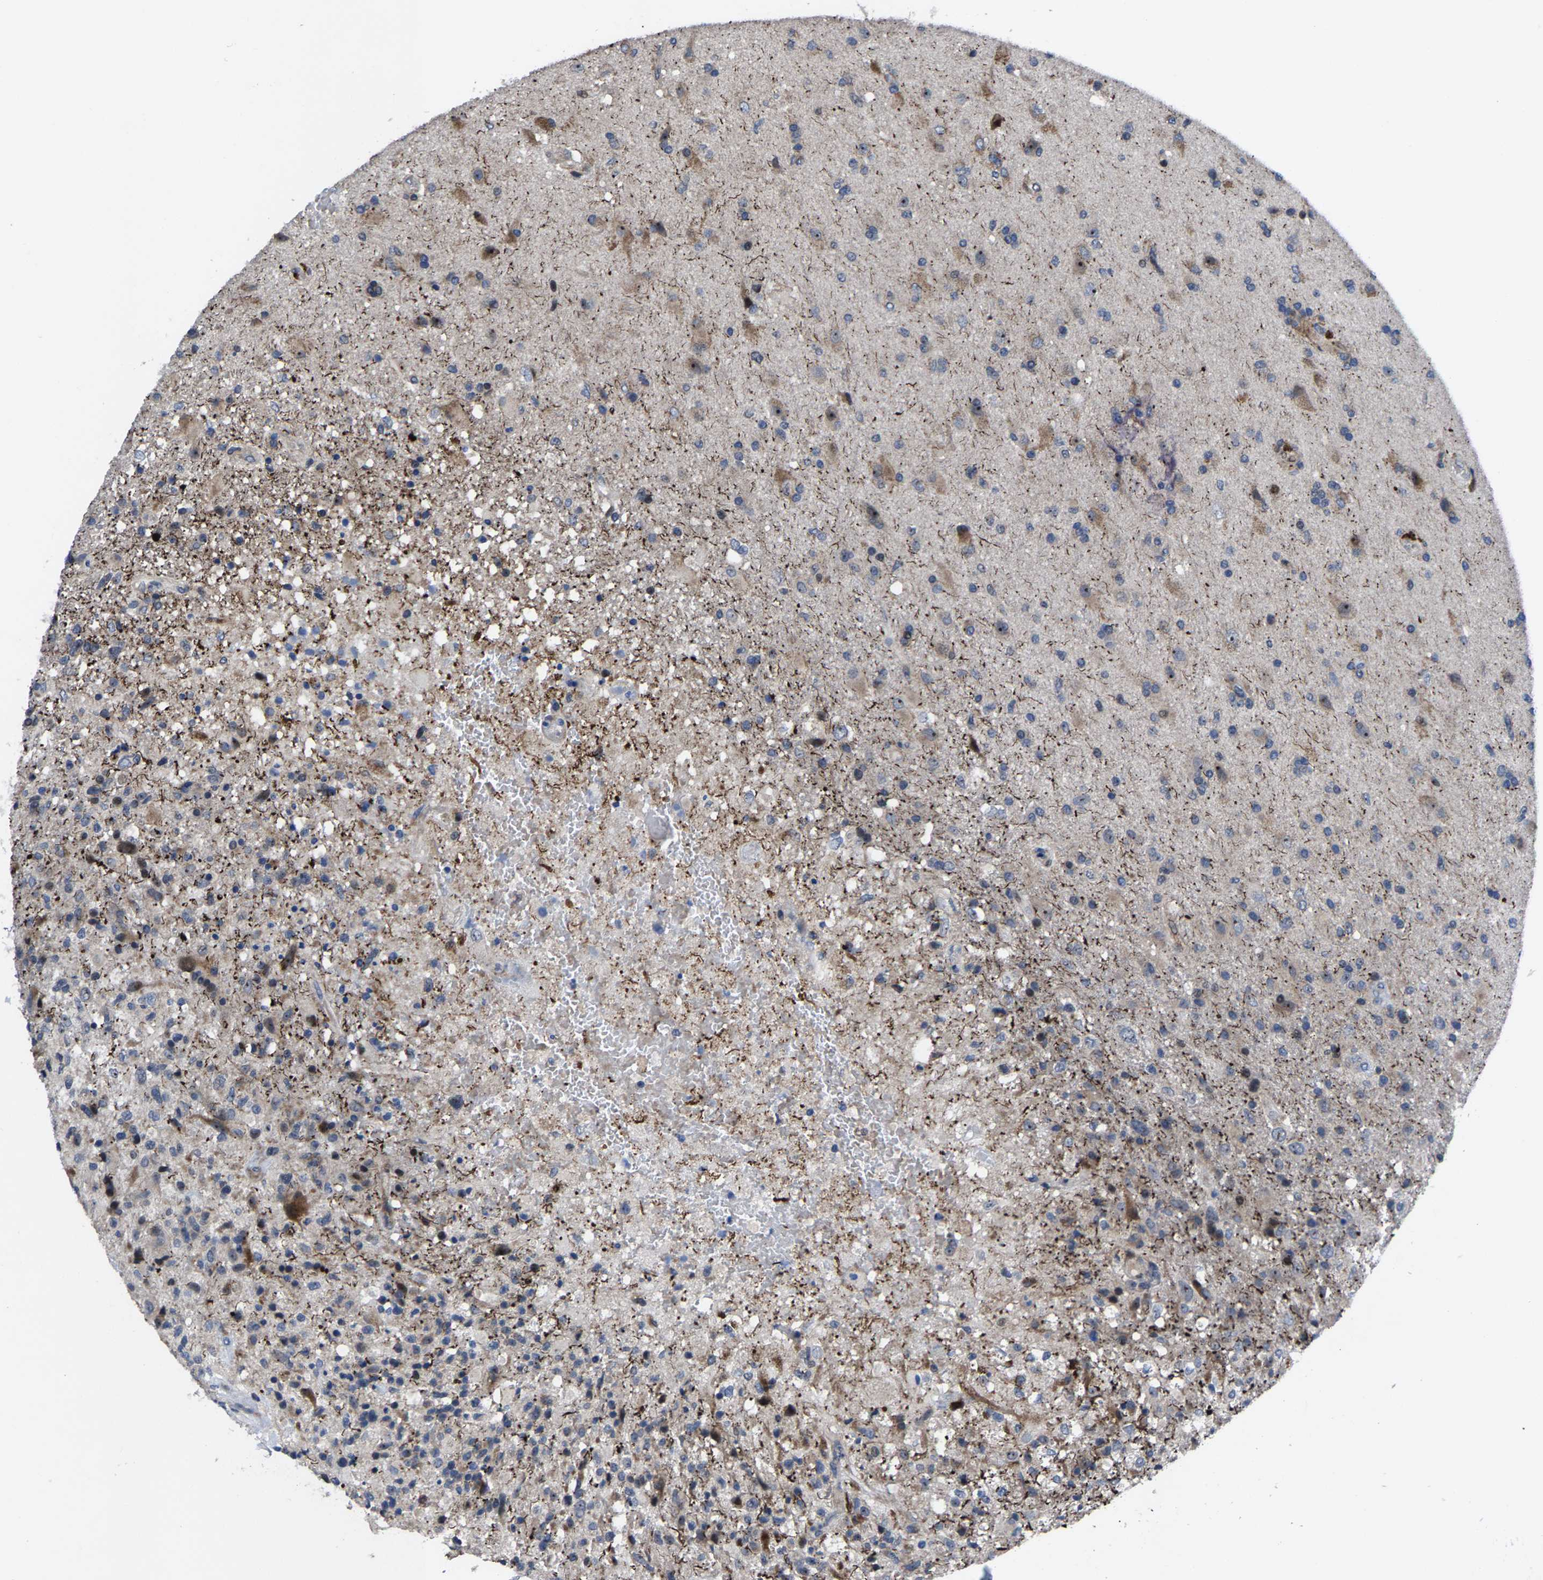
{"staining": {"intensity": "weak", "quantity": "<25%", "location": "cytoplasmic/membranous,nuclear"}, "tissue": "glioma", "cell_type": "Tumor cells", "image_type": "cancer", "snomed": [{"axis": "morphology", "description": "Glioma, malignant, High grade"}, {"axis": "topography", "description": "Brain"}], "caption": "IHC of human glioma reveals no staining in tumor cells.", "gene": "HAUS6", "patient": {"sex": "male", "age": 72}}